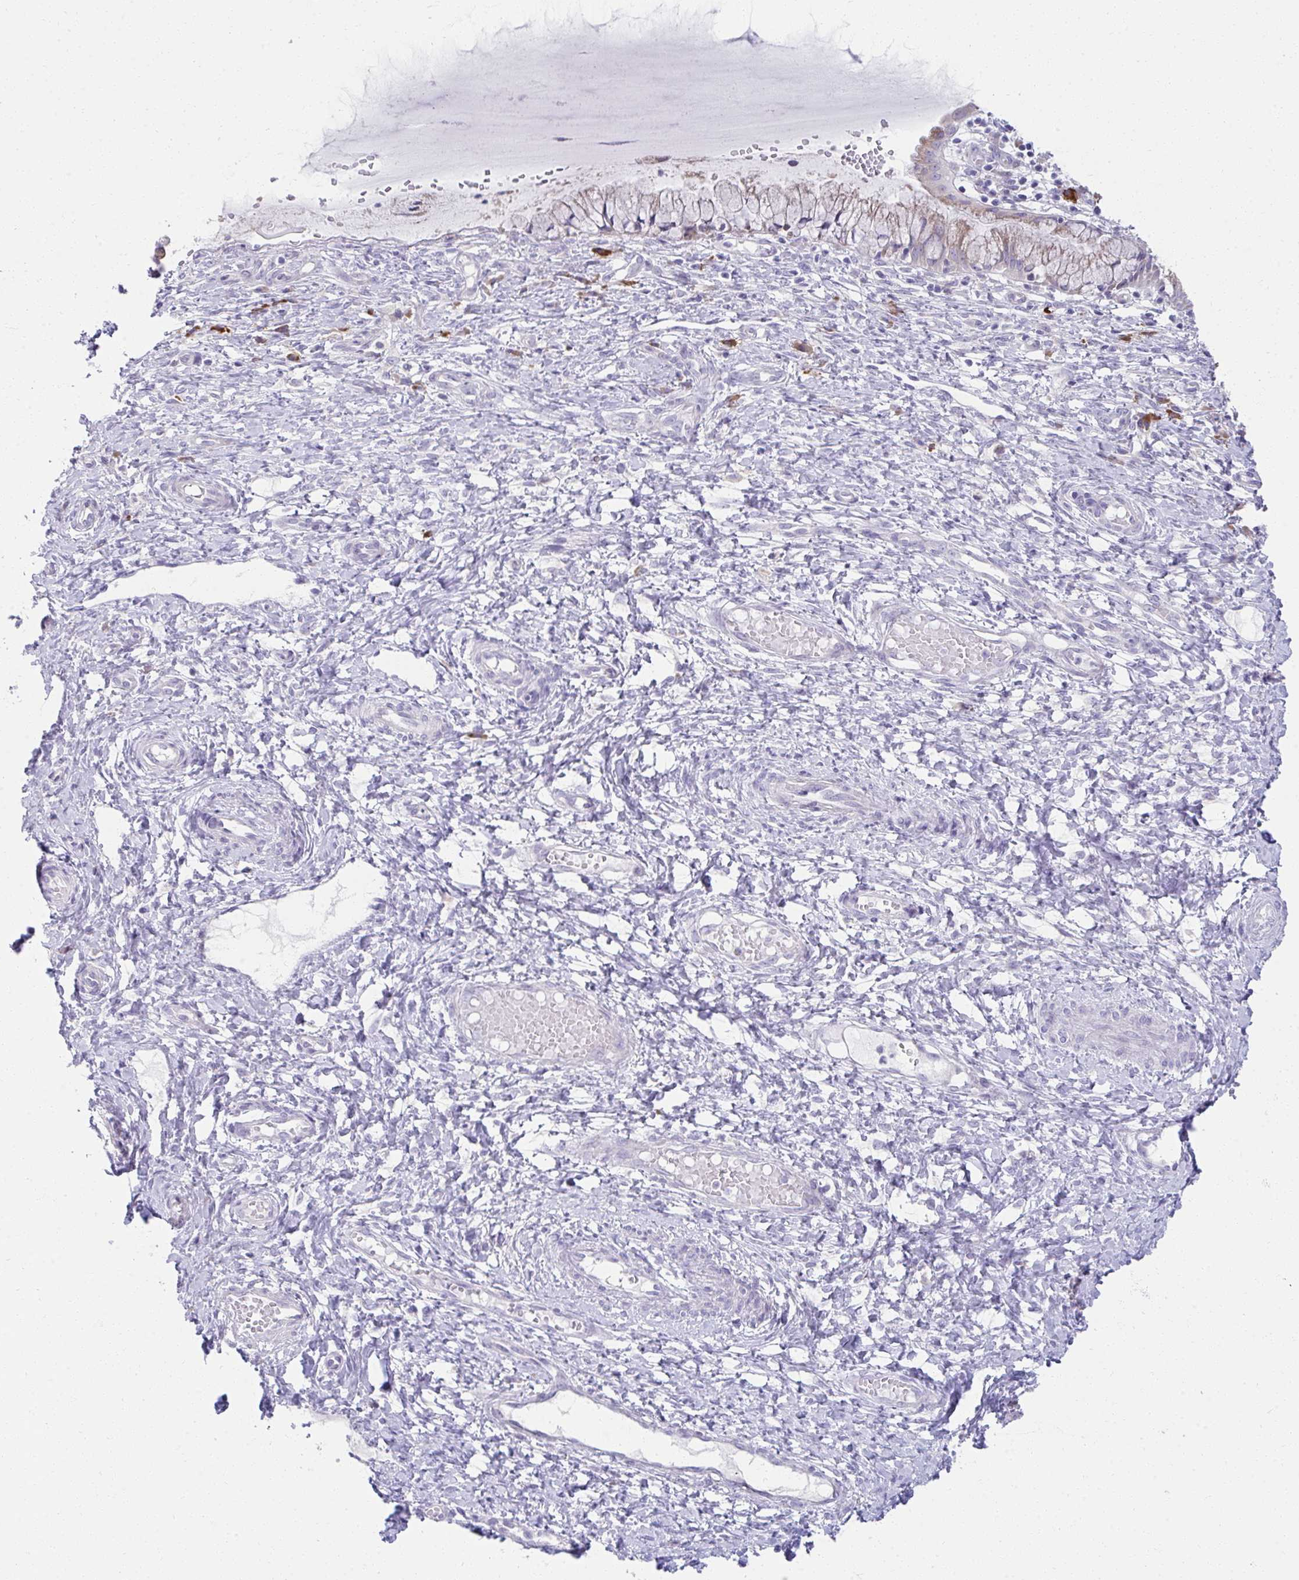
{"staining": {"intensity": "negative", "quantity": "none", "location": "none"}, "tissue": "cervix", "cell_type": "Glandular cells", "image_type": "normal", "snomed": [{"axis": "morphology", "description": "Normal tissue, NOS"}, {"axis": "topography", "description": "Cervix"}], "caption": "Immunohistochemical staining of normal cervix displays no significant expression in glandular cells. (Immunohistochemistry (ihc), brightfield microscopy, high magnification).", "gene": "FASLG", "patient": {"sex": "female", "age": 37}}